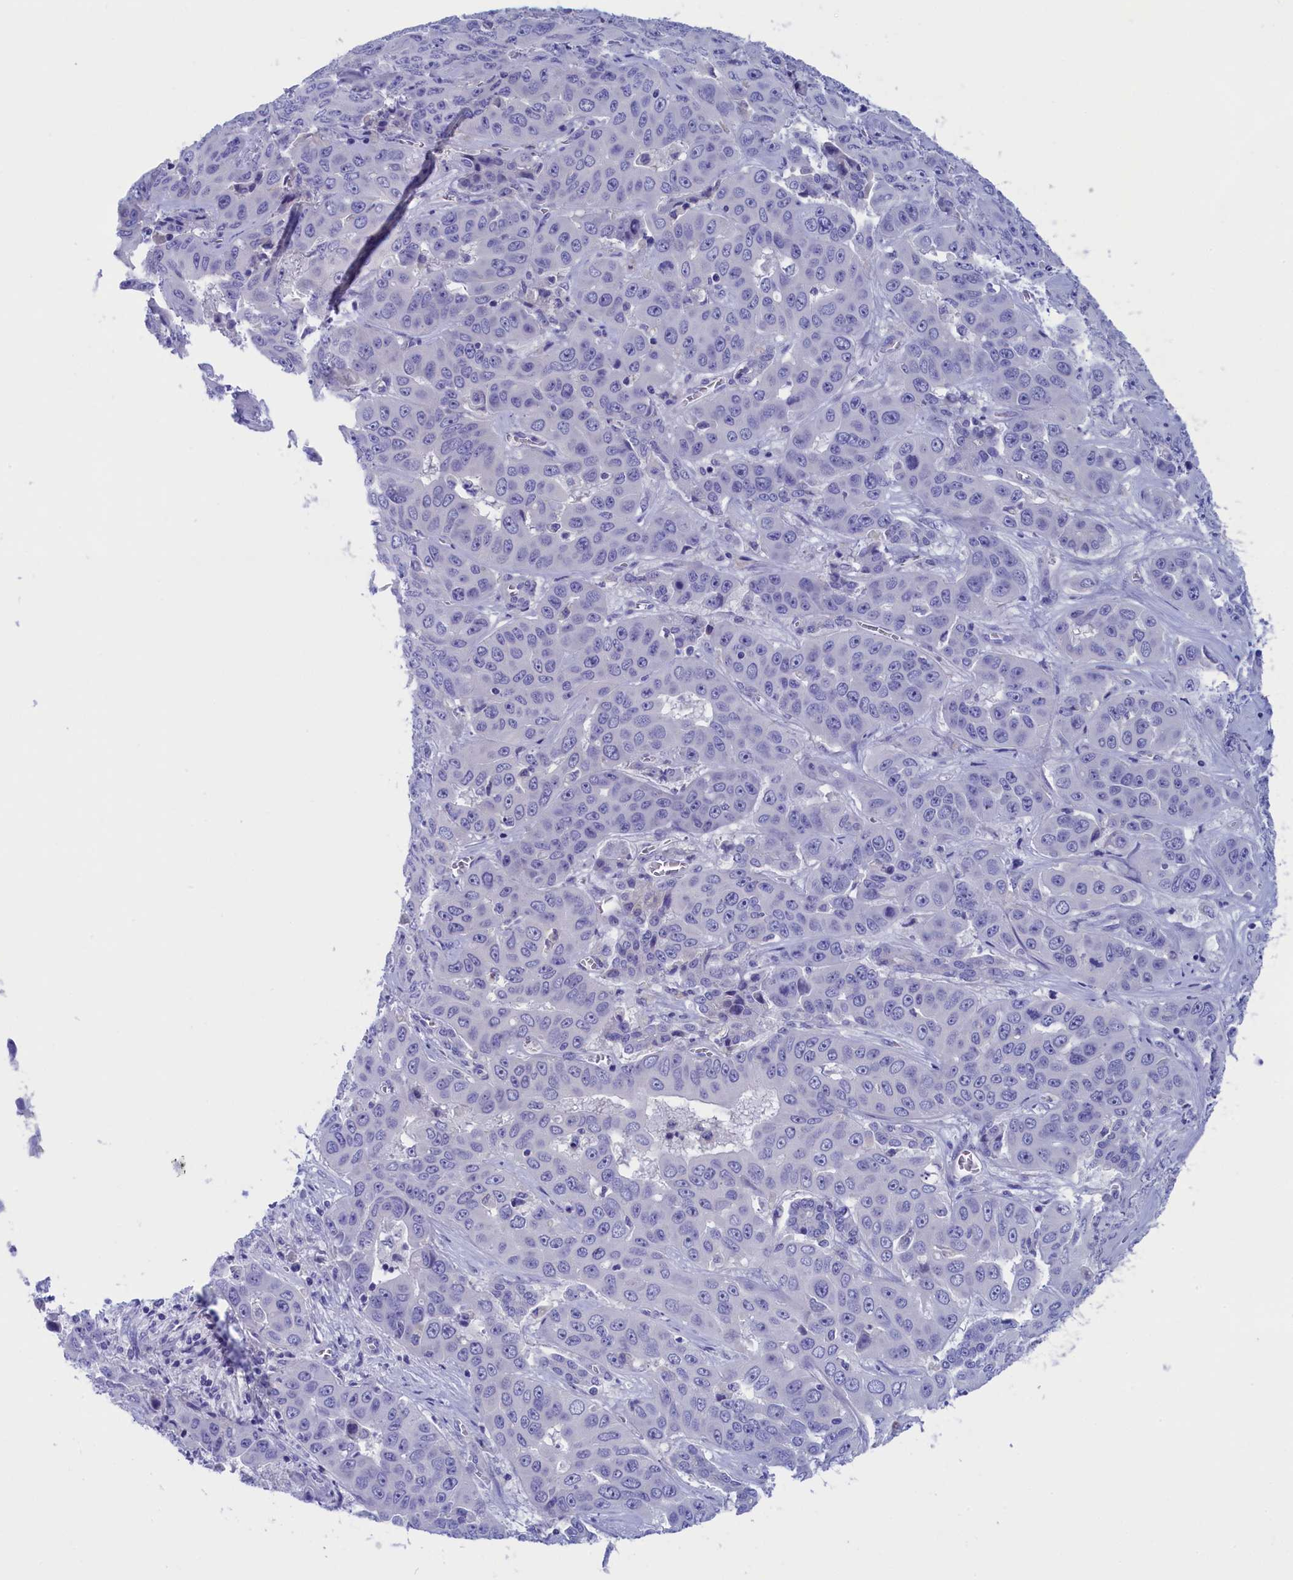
{"staining": {"intensity": "negative", "quantity": "none", "location": "none"}, "tissue": "liver cancer", "cell_type": "Tumor cells", "image_type": "cancer", "snomed": [{"axis": "morphology", "description": "Cholangiocarcinoma"}, {"axis": "topography", "description": "Liver"}], "caption": "Tumor cells are negative for protein expression in human cholangiocarcinoma (liver).", "gene": "VPS35L", "patient": {"sex": "female", "age": 52}}